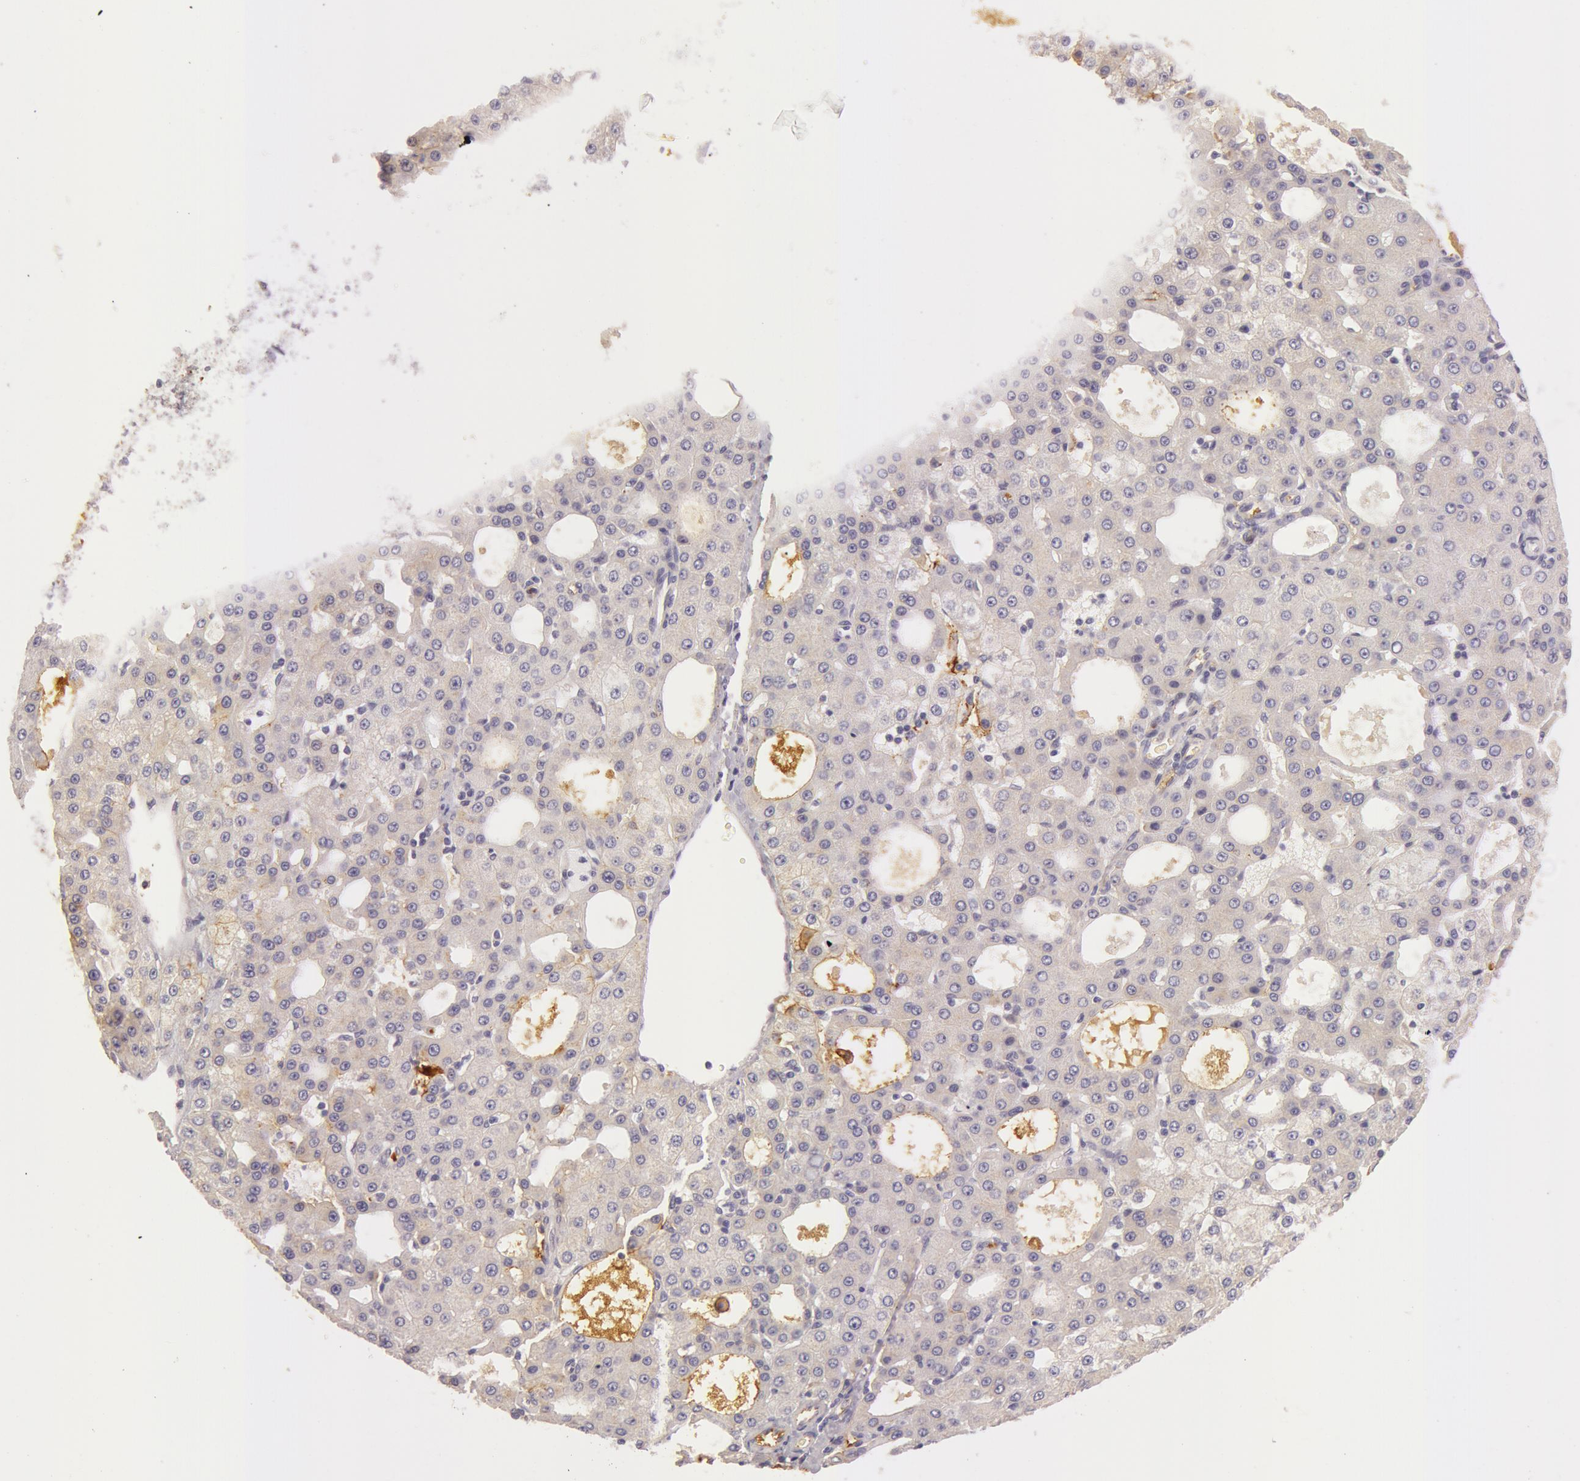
{"staining": {"intensity": "weak", "quantity": "25%-75%", "location": "cytoplasmic/membranous"}, "tissue": "liver cancer", "cell_type": "Tumor cells", "image_type": "cancer", "snomed": [{"axis": "morphology", "description": "Carcinoma, Hepatocellular, NOS"}, {"axis": "topography", "description": "Liver"}], "caption": "IHC staining of liver cancer (hepatocellular carcinoma), which reveals low levels of weak cytoplasmic/membranous expression in approximately 25%-75% of tumor cells indicating weak cytoplasmic/membranous protein expression. The staining was performed using DAB (brown) for protein detection and nuclei were counterstained in hematoxylin (blue).", "gene": "C4BPA", "patient": {"sex": "male", "age": 47}}